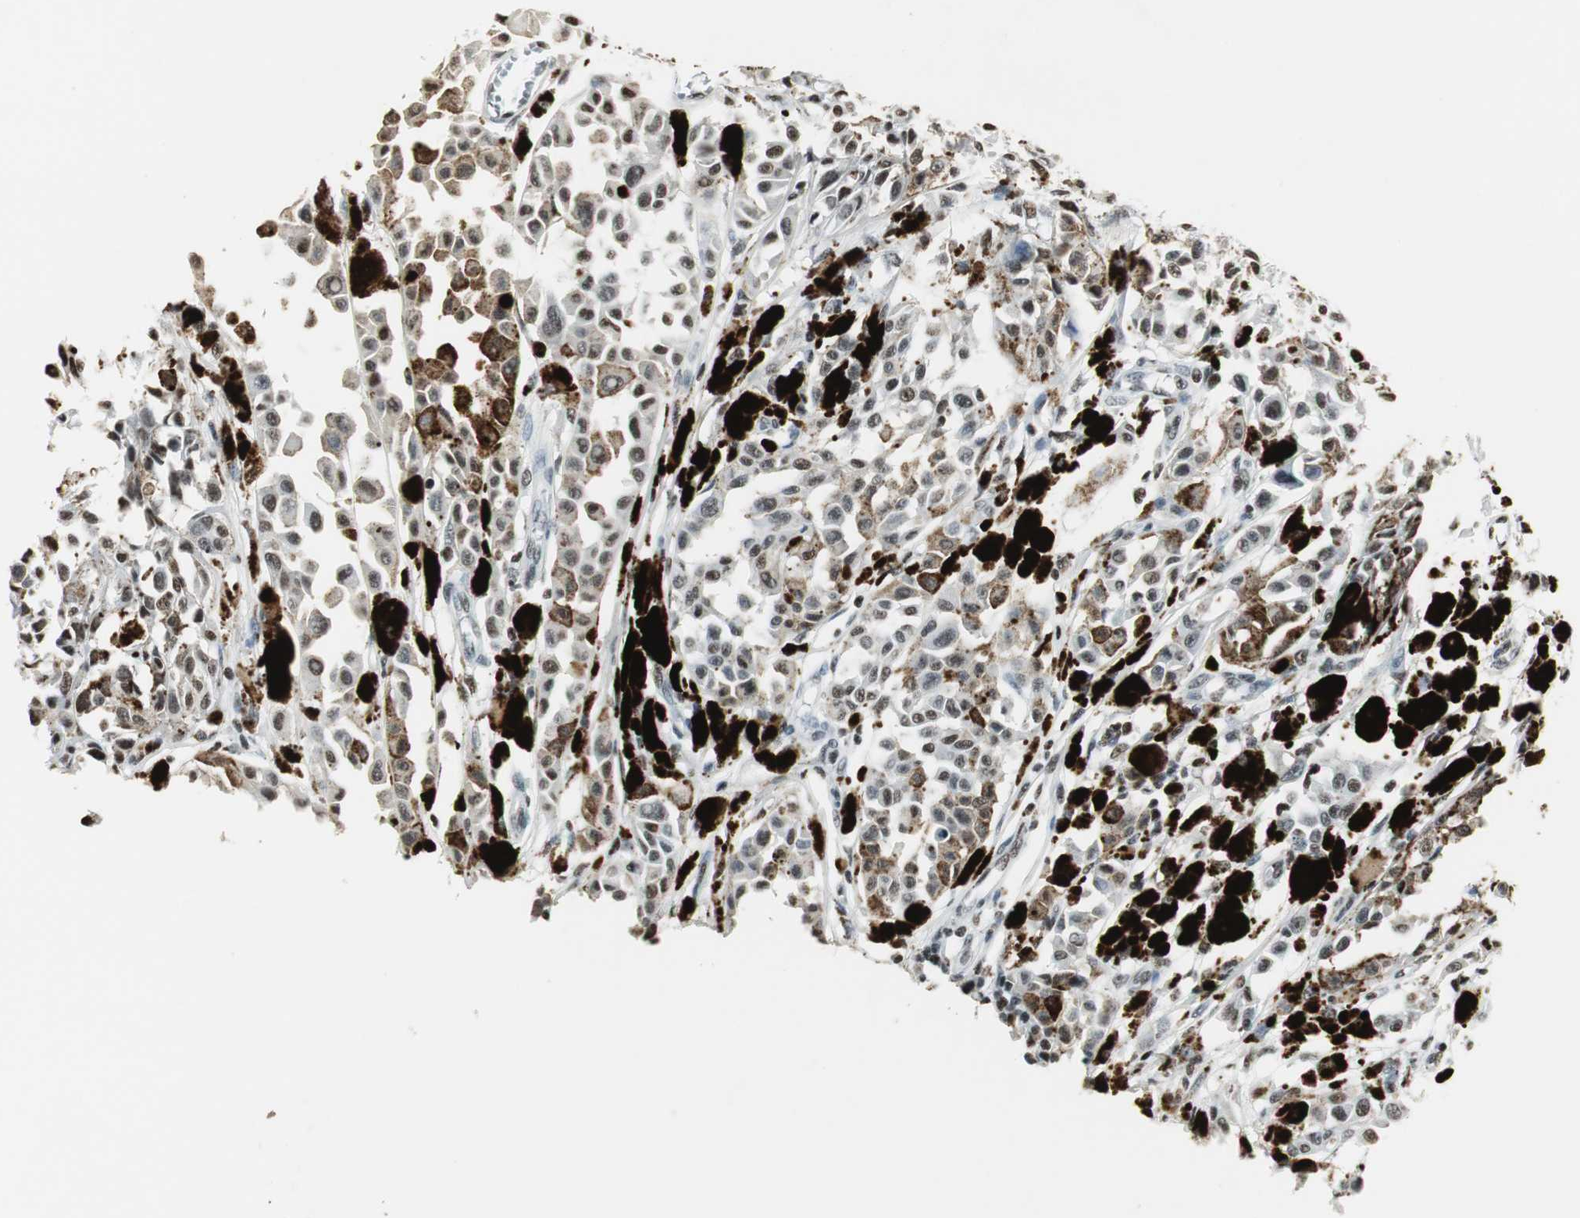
{"staining": {"intensity": "moderate", "quantity": "25%-75%", "location": "cytoplasmic/membranous,nuclear"}, "tissue": "melanoma", "cell_type": "Tumor cells", "image_type": "cancer", "snomed": [{"axis": "morphology", "description": "Malignant melanoma, NOS"}, {"axis": "topography", "description": "Skin"}], "caption": "Tumor cells show moderate cytoplasmic/membranous and nuclear expression in about 25%-75% of cells in malignant melanoma.", "gene": "RBBP4", "patient": {"sex": "female", "age": 38}}